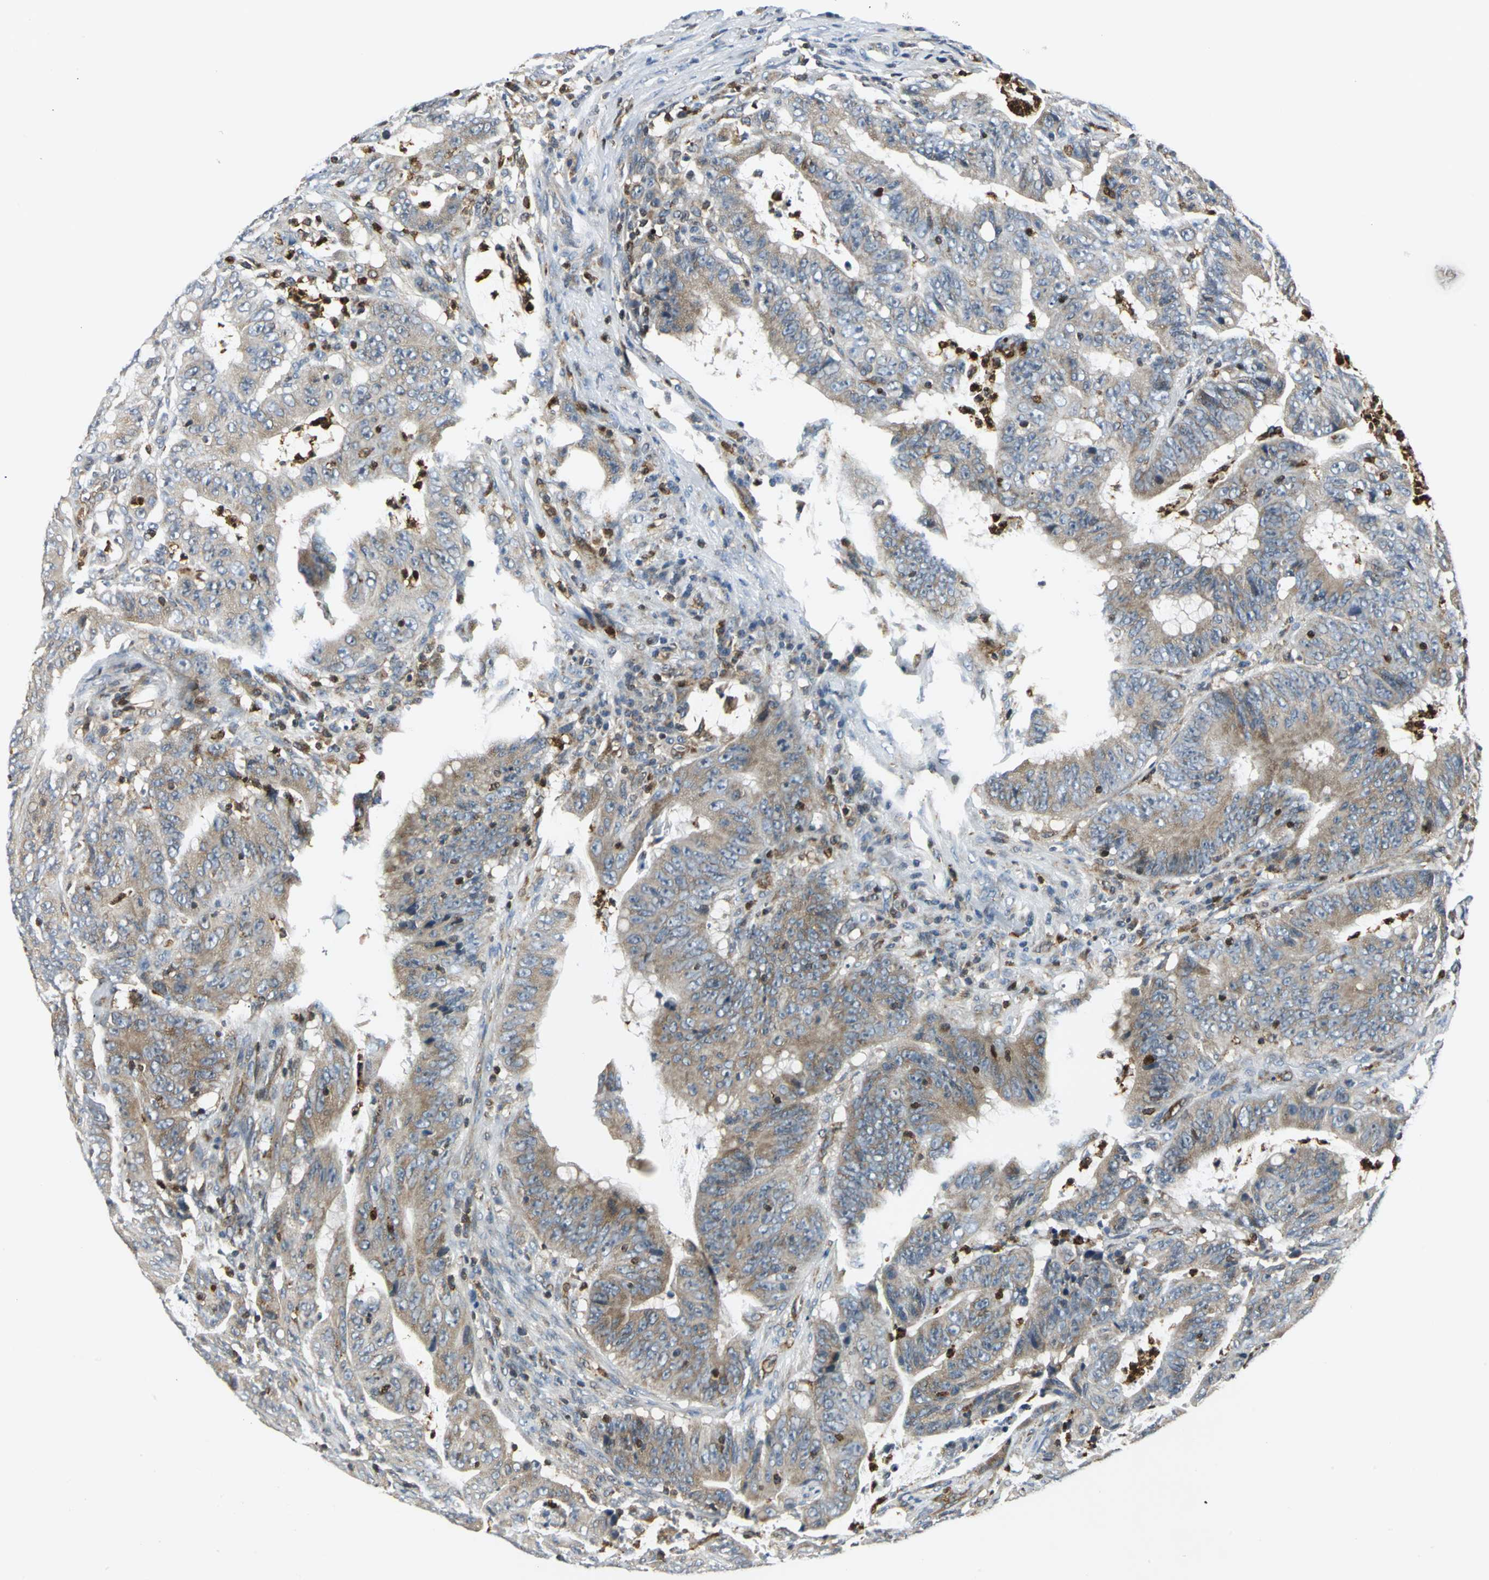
{"staining": {"intensity": "strong", "quantity": ">75%", "location": "cytoplasmic/membranous"}, "tissue": "colorectal cancer", "cell_type": "Tumor cells", "image_type": "cancer", "snomed": [{"axis": "morphology", "description": "Adenocarcinoma, NOS"}, {"axis": "topography", "description": "Colon"}], "caption": "Immunohistochemical staining of human adenocarcinoma (colorectal) exhibits high levels of strong cytoplasmic/membranous protein staining in approximately >75% of tumor cells.", "gene": "USP40", "patient": {"sex": "male", "age": 45}}